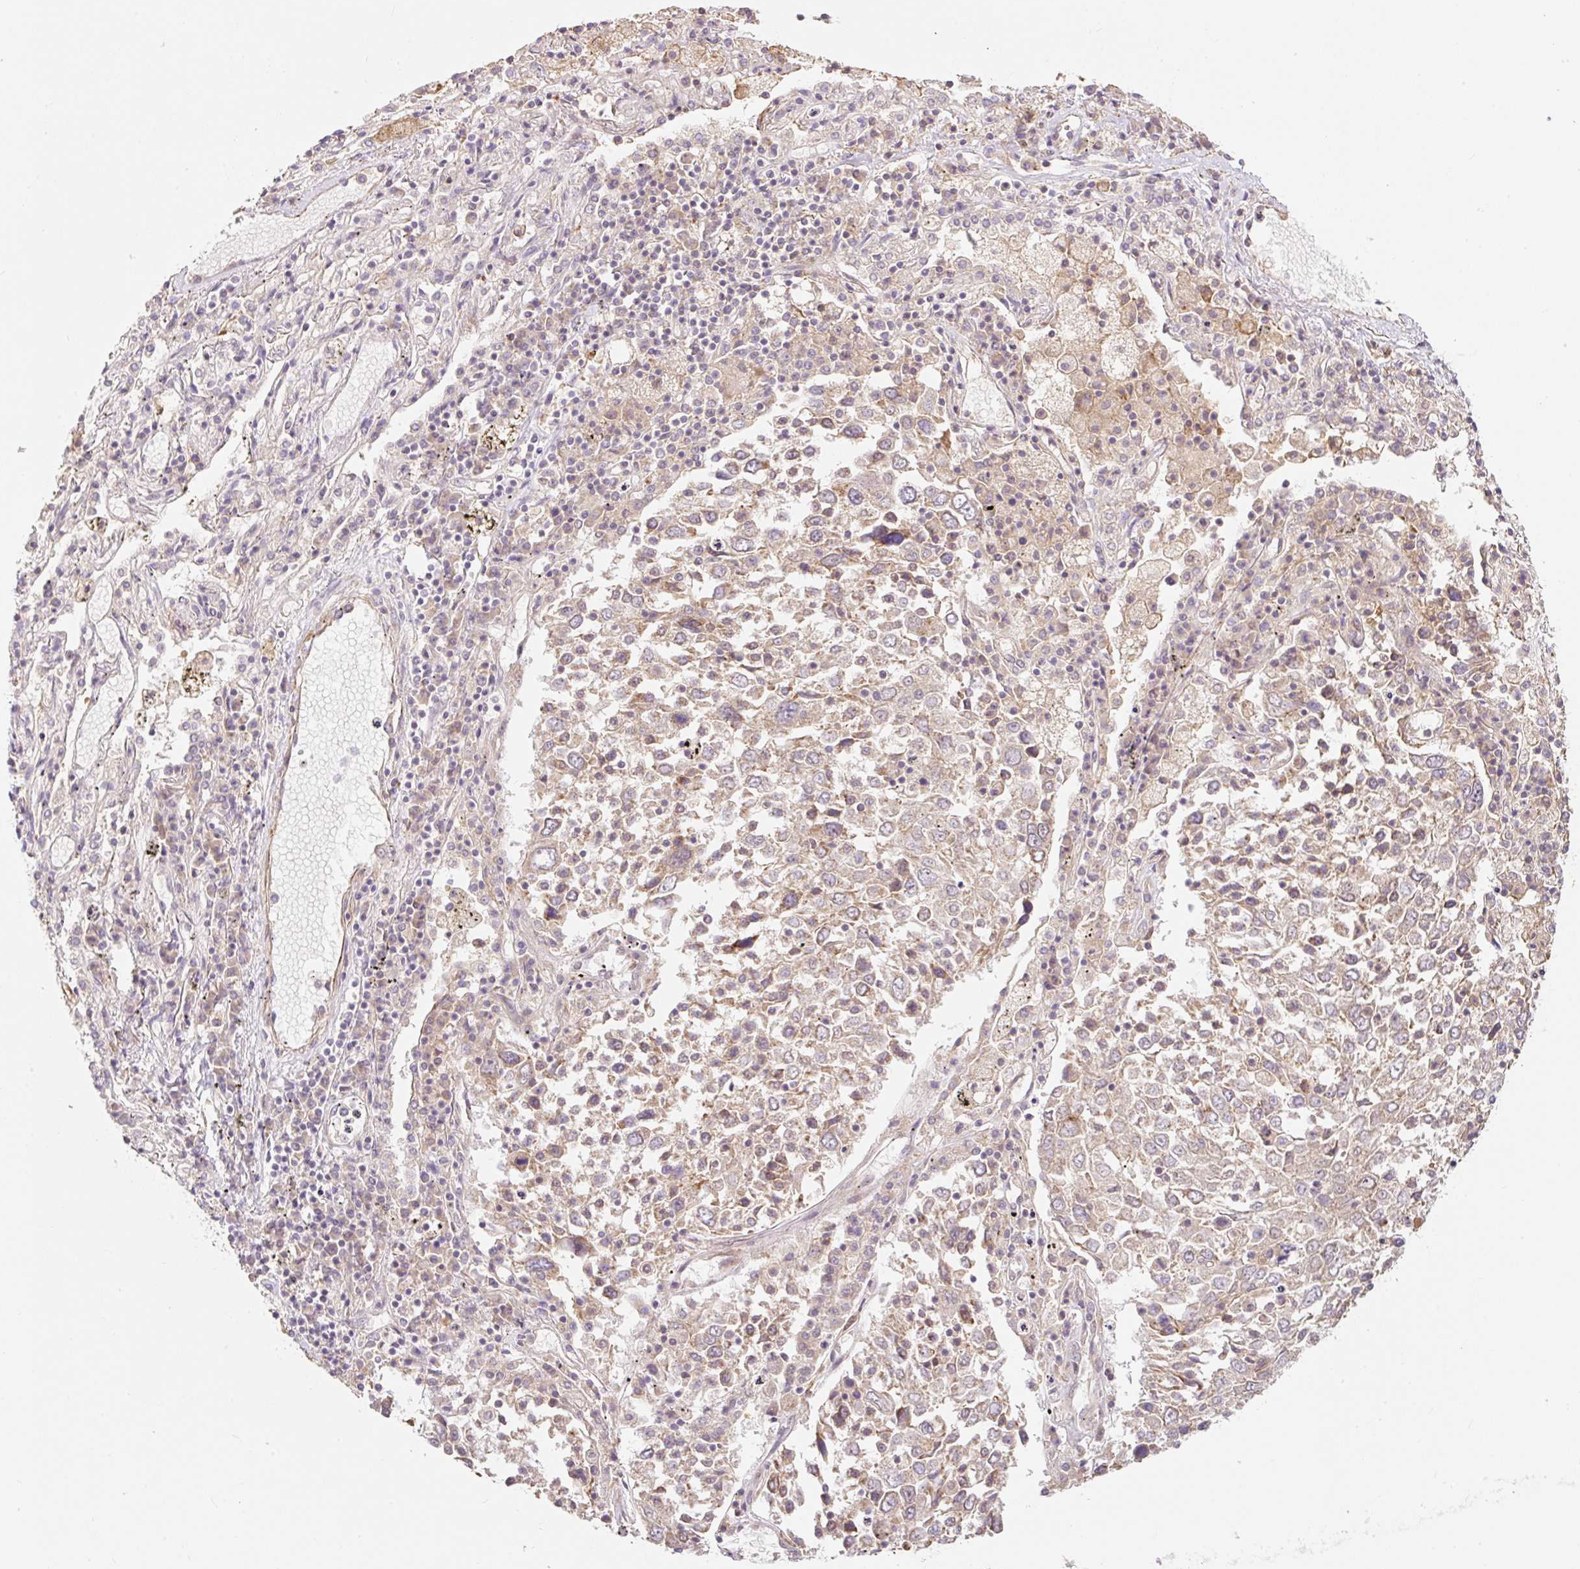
{"staining": {"intensity": "weak", "quantity": ">75%", "location": "cytoplasmic/membranous"}, "tissue": "lung cancer", "cell_type": "Tumor cells", "image_type": "cancer", "snomed": [{"axis": "morphology", "description": "Squamous cell carcinoma, NOS"}, {"axis": "topography", "description": "Lung"}], "caption": "Protein expression analysis of lung cancer reveals weak cytoplasmic/membranous expression in about >75% of tumor cells.", "gene": "EMC10", "patient": {"sex": "male", "age": 65}}